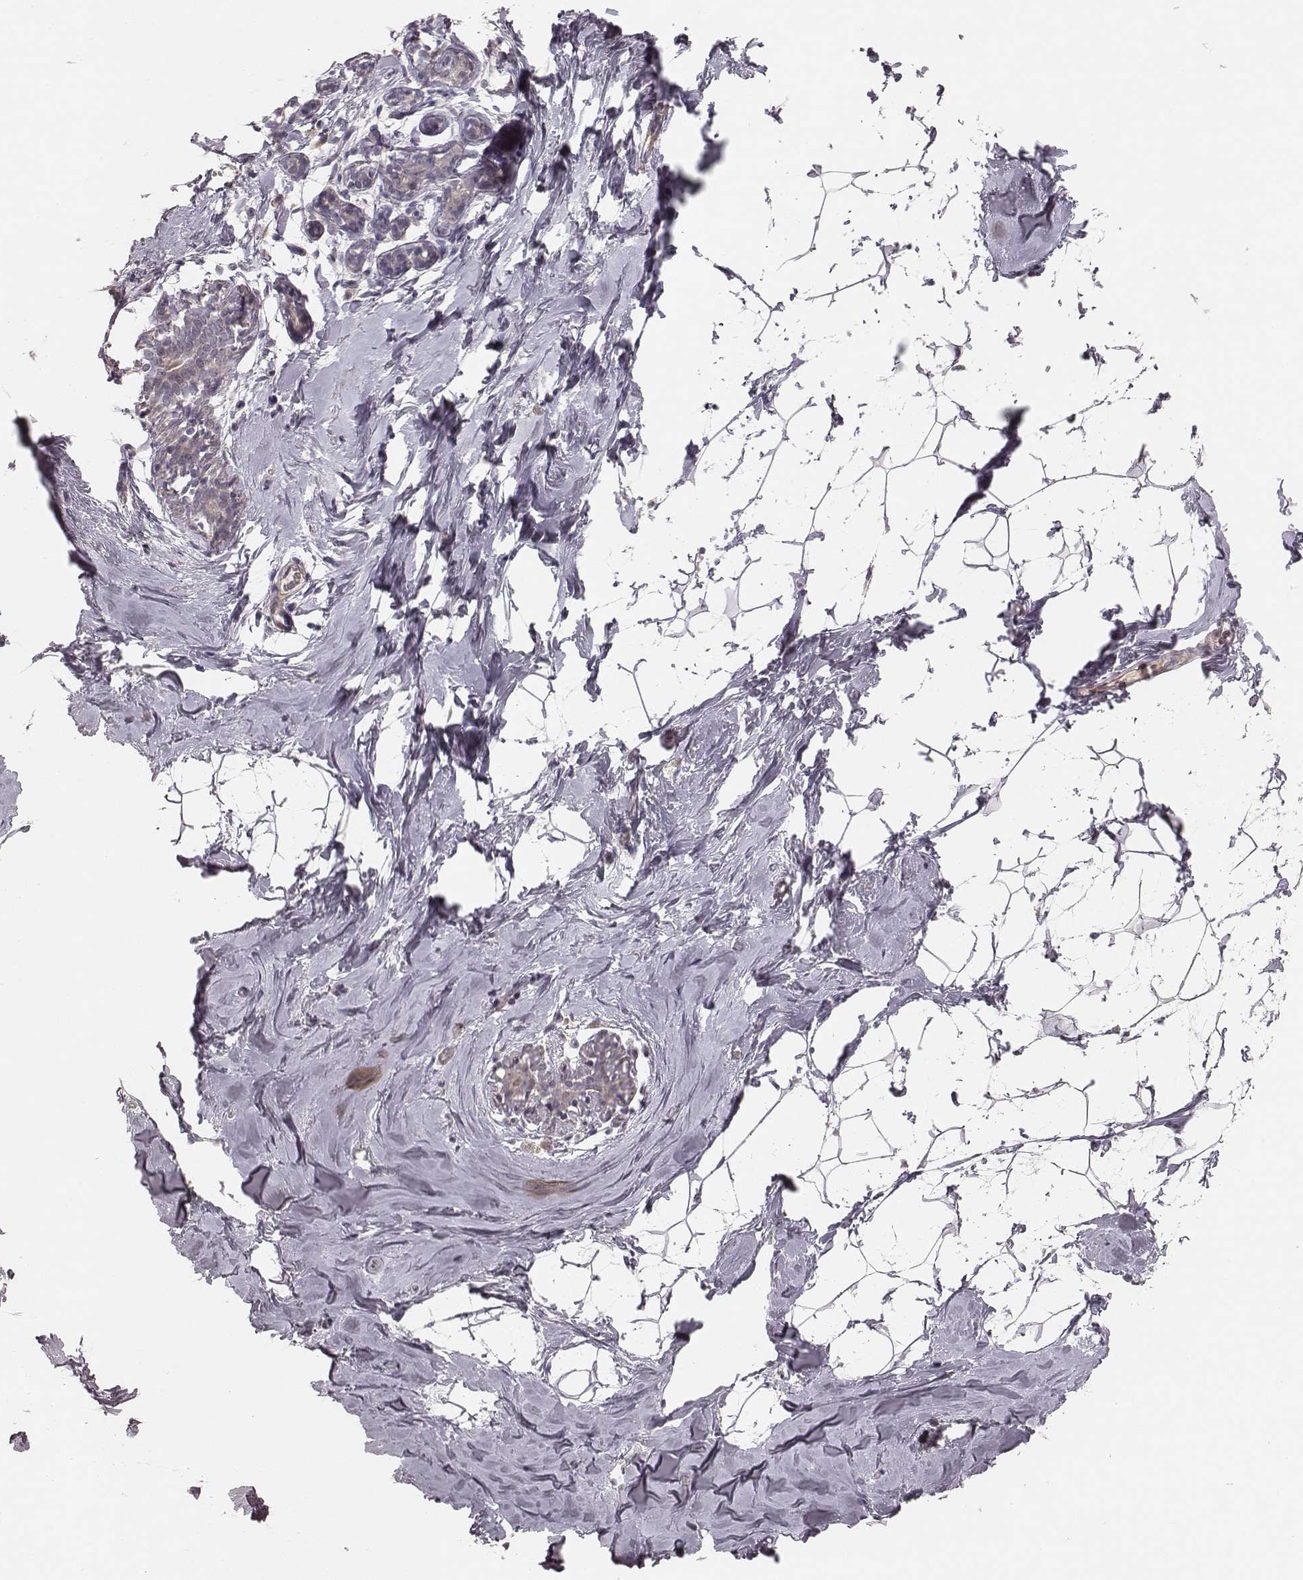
{"staining": {"intensity": "negative", "quantity": "none", "location": "none"}, "tissue": "breast", "cell_type": "Adipocytes", "image_type": "normal", "snomed": [{"axis": "morphology", "description": "Normal tissue, NOS"}, {"axis": "topography", "description": "Breast"}], "caption": "The image shows no significant expression in adipocytes of breast.", "gene": "LY6K", "patient": {"sex": "female", "age": 32}}